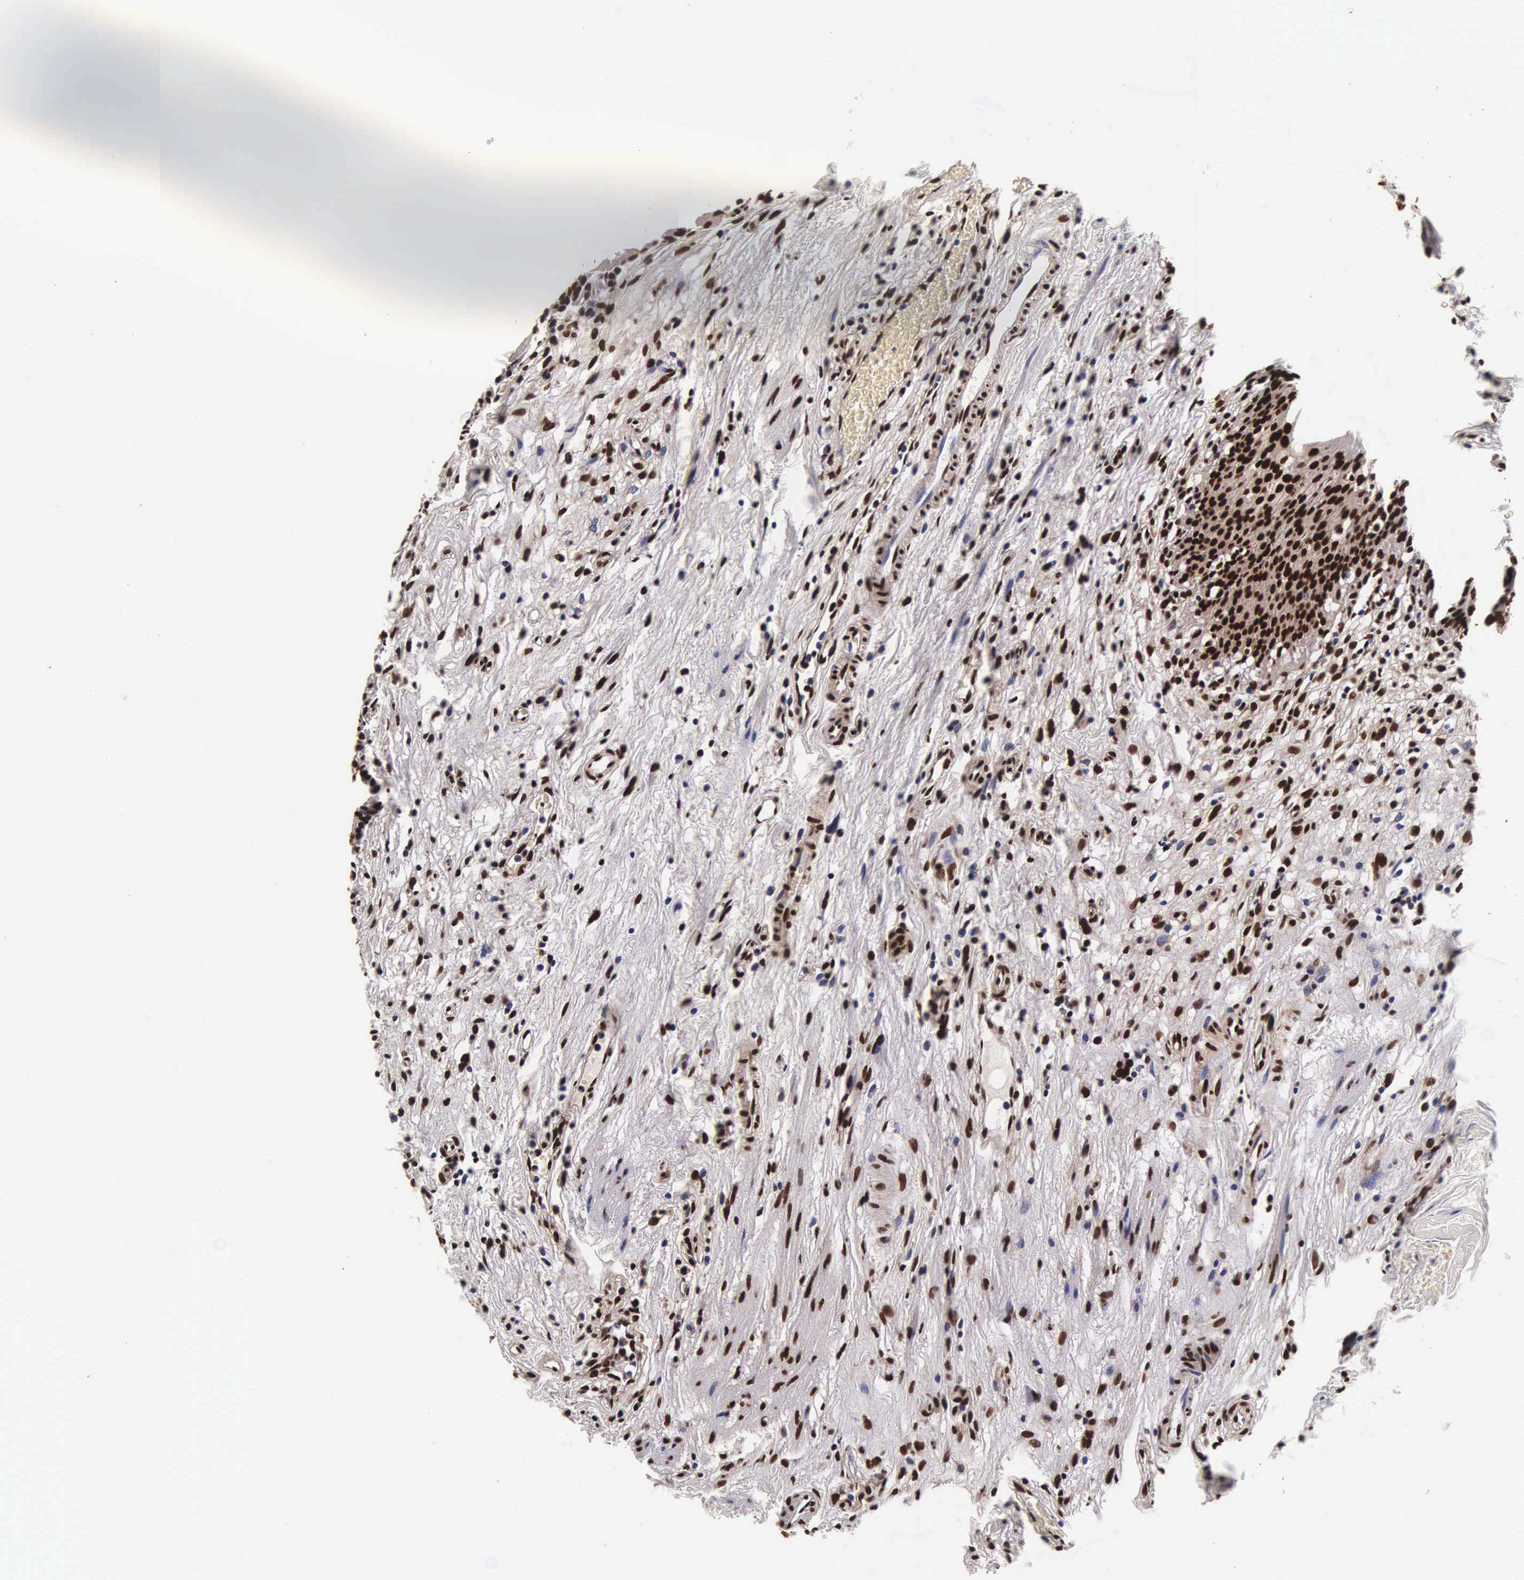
{"staining": {"intensity": "strong", "quantity": ">75%", "location": "nuclear"}, "tissue": "urinary bladder", "cell_type": "Urothelial cells", "image_type": "normal", "snomed": [{"axis": "morphology", "description": "Normal tissue, NOS"}, {"axis": "morphology", "description": "Urothelial carcinoma, Low grade"}, {"axis": "topography", "description": "Smooth muscle"}, {"axis": "topography", "description": "Urinary bladder"}], "caption": "Protein analysis of unremarkable urinary bladder reveals strong nuclear staining in about >75% of urothelial cells. (DAB (3,3'-diaminobenzidine) IHC with brightfield microscopy, high magnification).", "gene": "BCL2L2", "patient": {"sex": "male", "age": 60}}